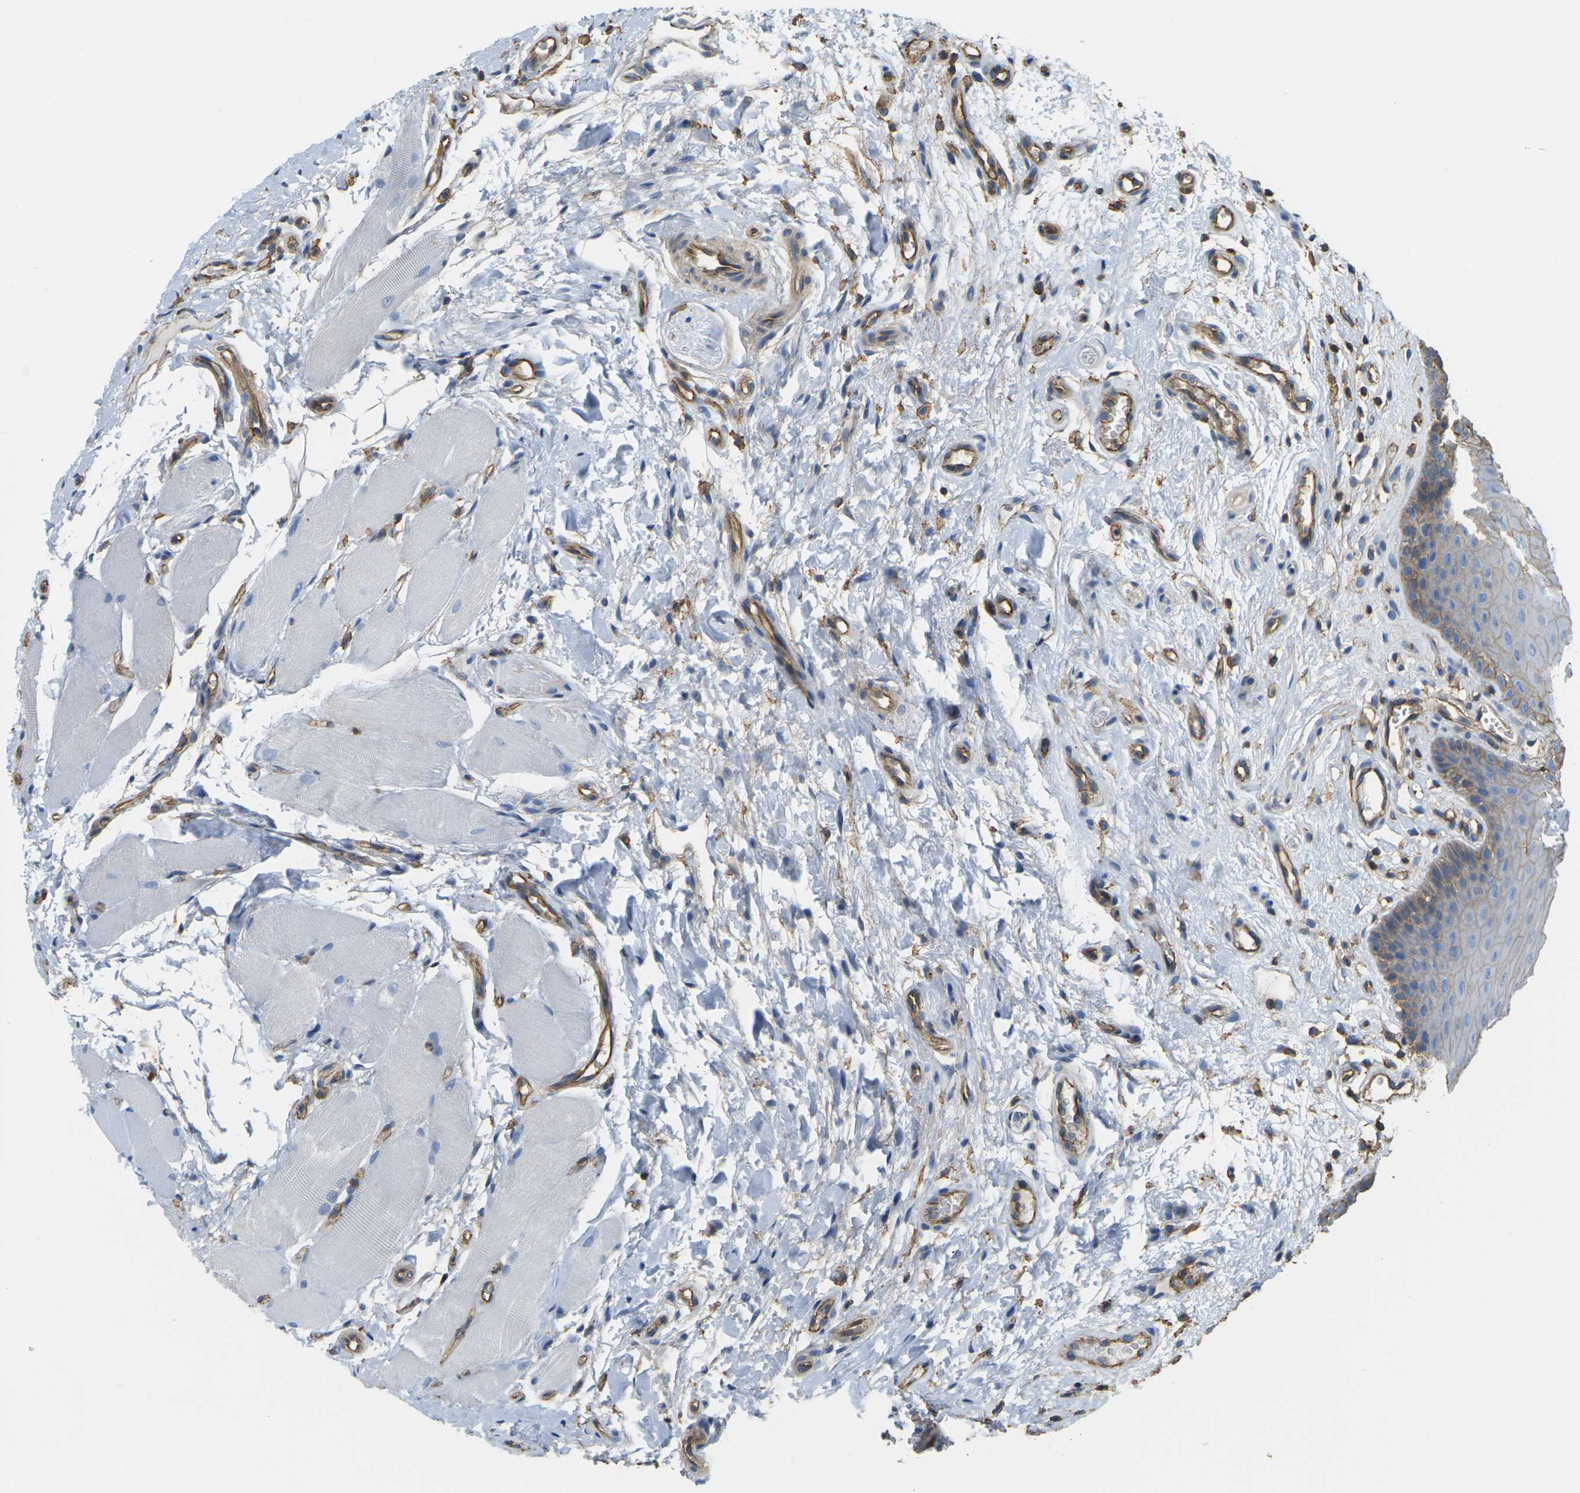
{"staining": {"intensity": "moderate", "quantity": "25%-75%", "location": "cytoplasmic/membranous"}, "tissue": "oral mucosa", "cell_type": "Squamous epithelial cells", "image_type": "normal", "snomed": [{"axis": "morphology", "description": "Normal tissue, NOS"}, {"axis": "topography", "description": "Skeletal muscle"}, {"axis": "topography", "description": "Oral tissue"}], "caption": "The histopathology image exhibits staining of benign oral mucosa, revealing moderate cytoplasmic/membranous protein expression (brown color) within squamous epithelial cells. (IHC, brightfield microscopy, high magnification).", "gene": "IQGAP1", "patient": {"sex": "male", "age": 58}}